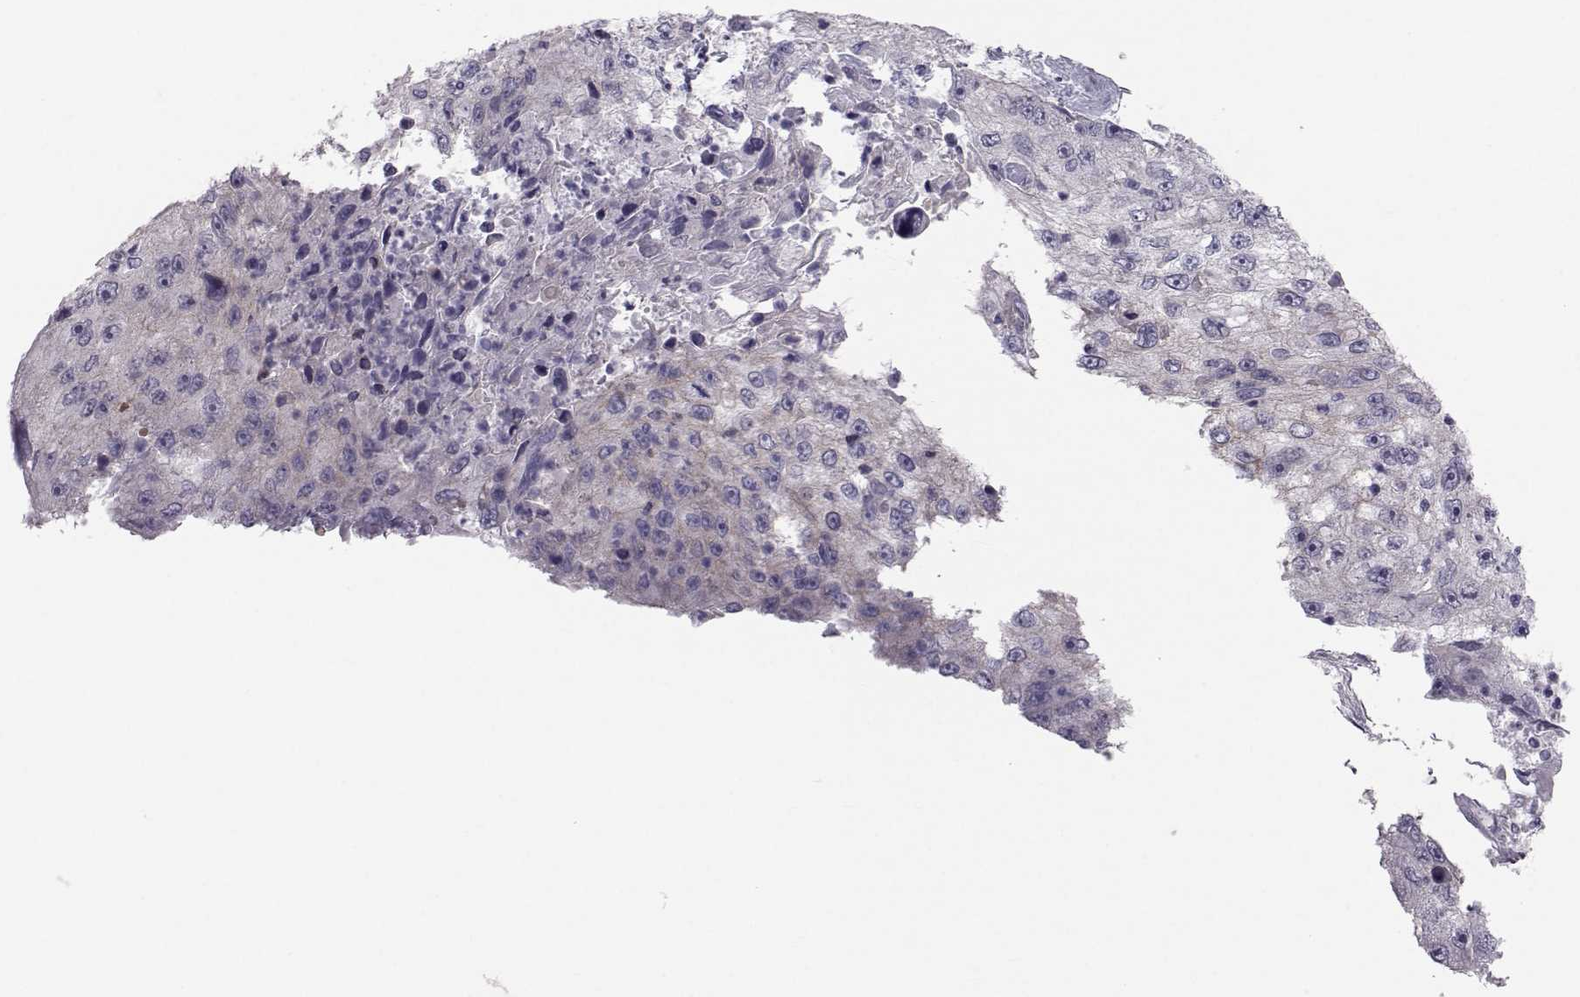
{"staining": {"intensity": "negative", "quantity": "none", "location": "none"}, "tissue": "cervical cancer", "cell_type": "Tumor cells", "image_type": "cancer", "snomed": [{"axis": "morphology", "description": "Squamous cell carcinoma, NOS"}, {"axis": "topography", "description": "Cervix"}], "caption": "Immunohistochemistry of human squamous cell carcinoma (cervical) reveals no staining in tumor cells.", "gene": "GARIN3", "patient": {"sex": "female", "age": 36}}